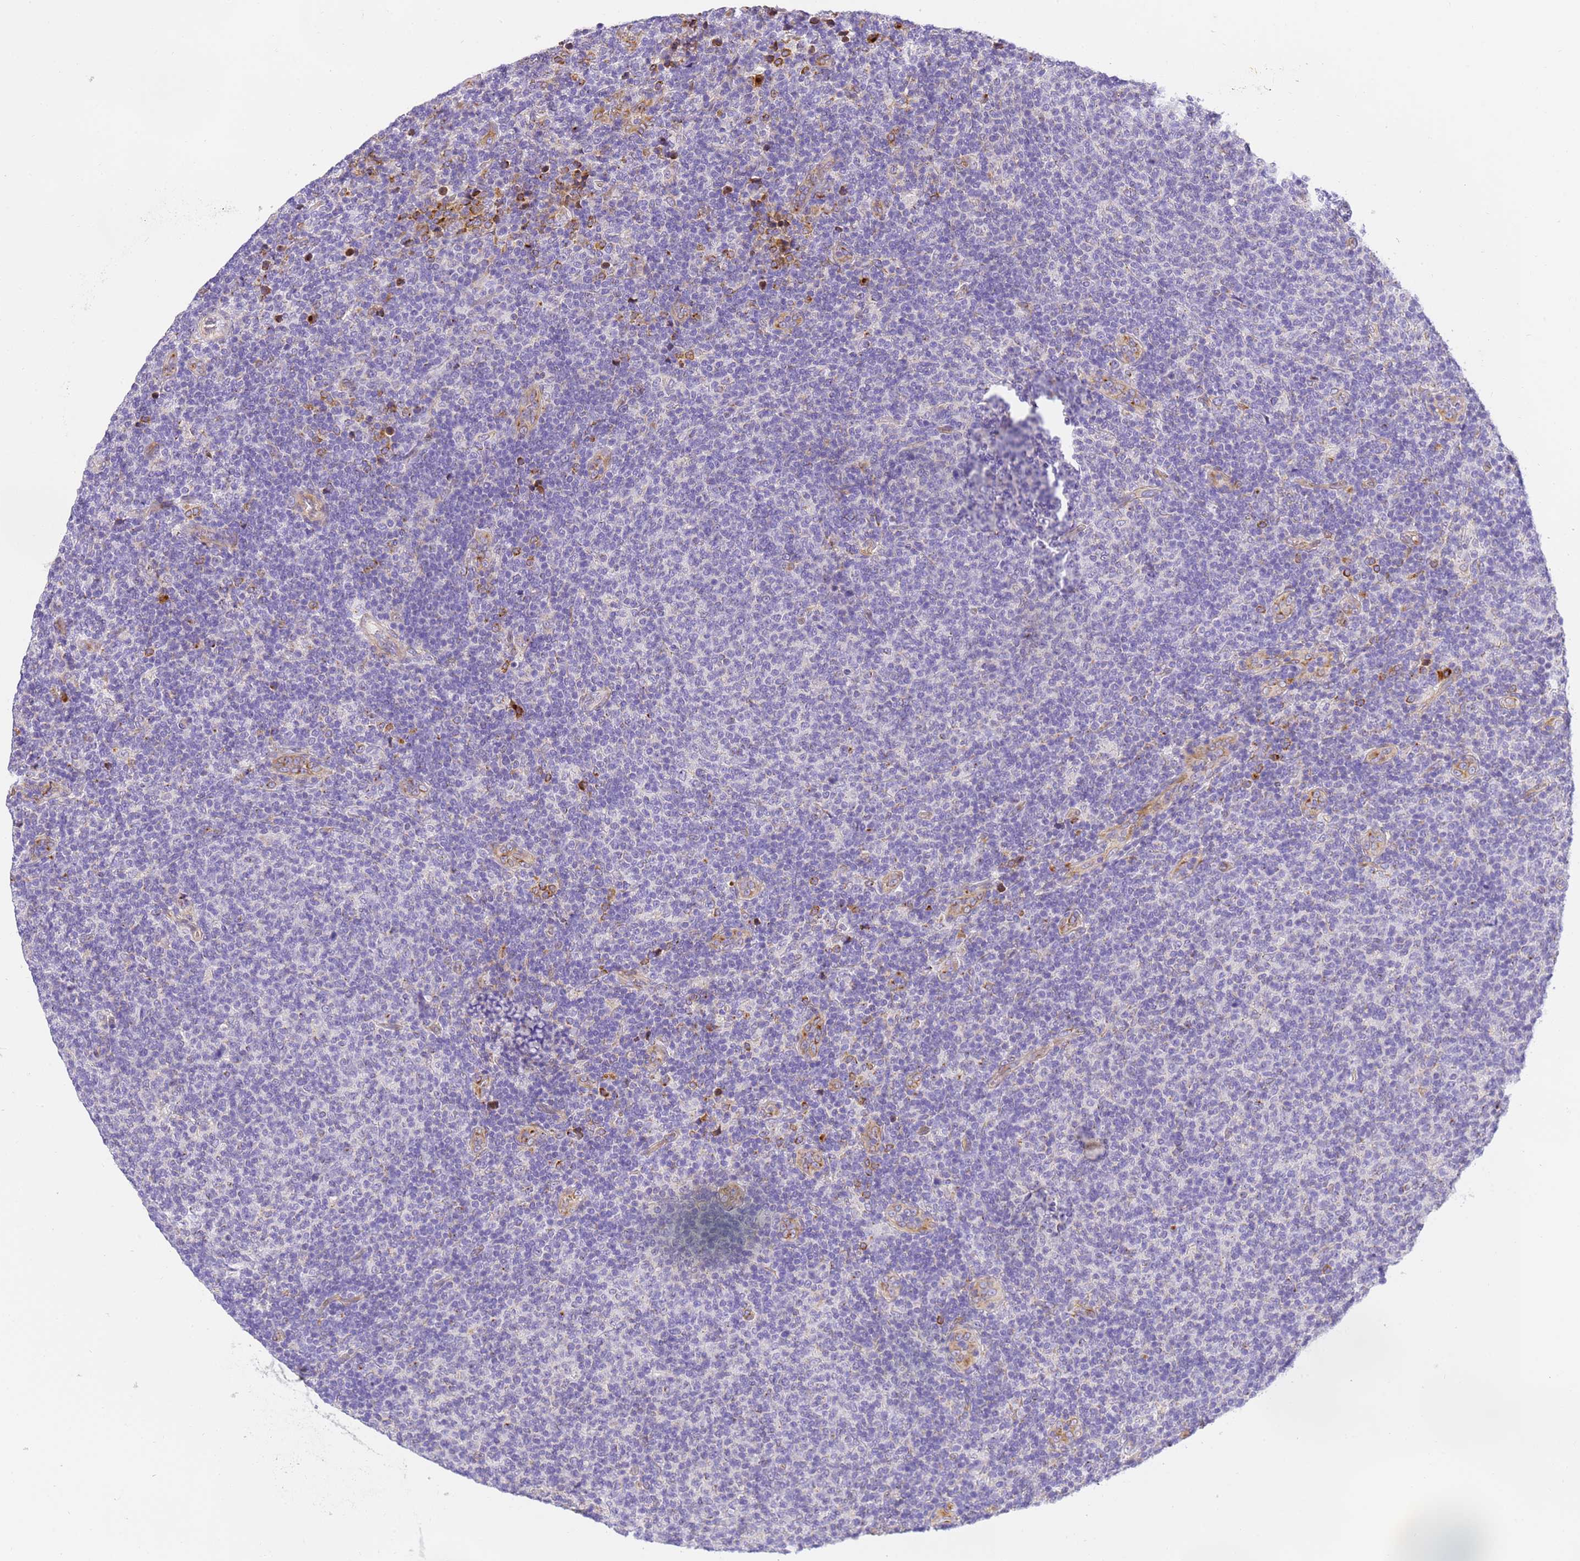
{"staining": {"intensity": "negative", "quantity": "none", "location": "none"}, "tissue": "lymphoma", "cell_type": "Tumor cells", "image_type": "cancer", "snomed": [{"axis": "morphology", "description": "Malignant lymphoma, non-Hodgkin's type, Low grade"}, {"axis": "topography", "description": "Lymph node"}], "caption": "Immunohistochemical staining of human lymphoma reveals no significant staining in tumor cells.", "gene": "RHBDD3", "patient": {"sex": "male", "age": 66}}